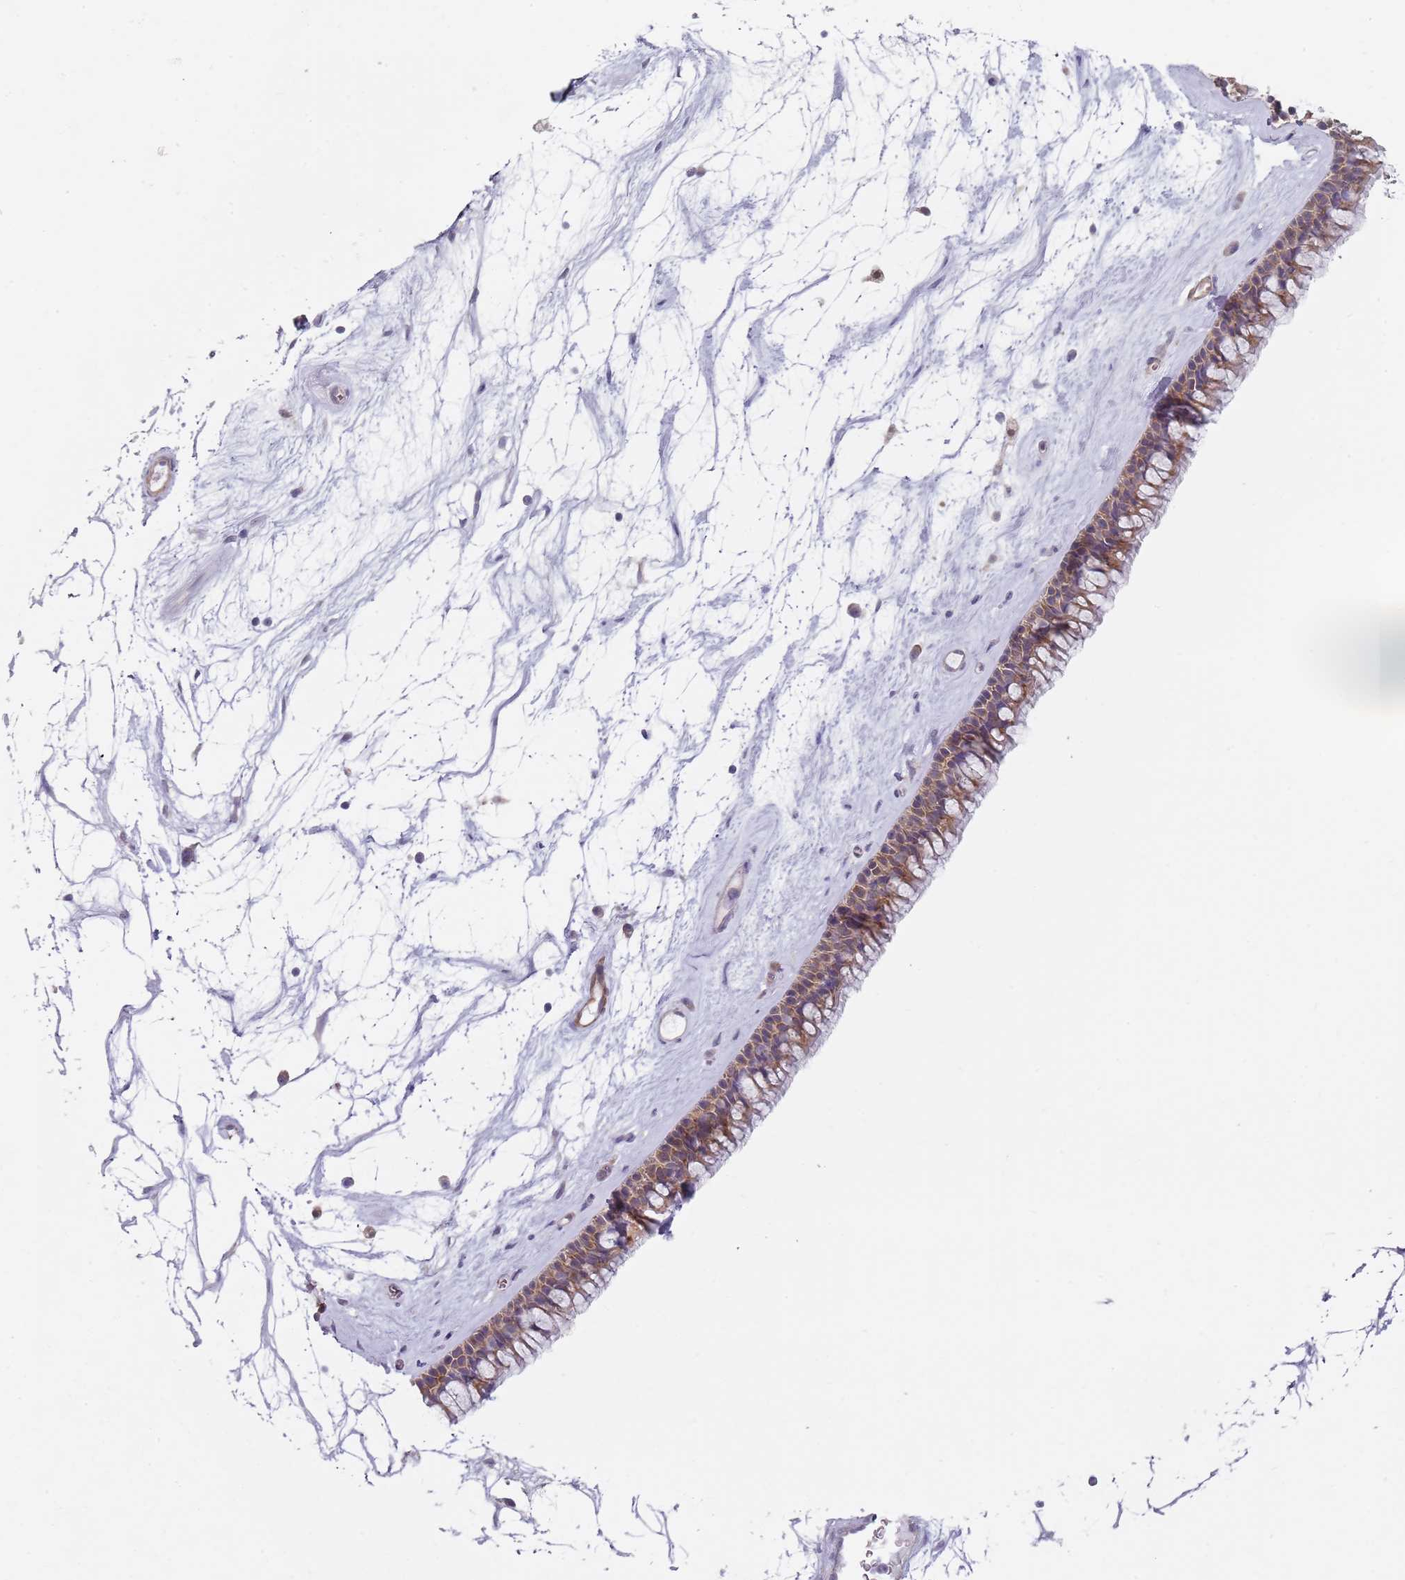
{"staining": {"intensity": "moderate", "quantity": ">75%", "location": "cytoplasmic/membranous"}, "tissue": "nasopharynx", "cell_type": "Respiratory epithelial cells", "image_type": "normal", "snomed": [{"axis": "morphology", "description": "Normal tissue, NOS"}, {"axis": "topography", "description": "Nasopharynx"}], "caption": "Moderate cytoplasmic/membranous positivity is appreciated in about >75% of respiratory epithelial cells in unremarkable nasopharynx. The protein of interest is shown in brown color, while the nuclei are stained blue.", "gene": "SLC26A6", "patient": {"sex": "male", "age": 64}}